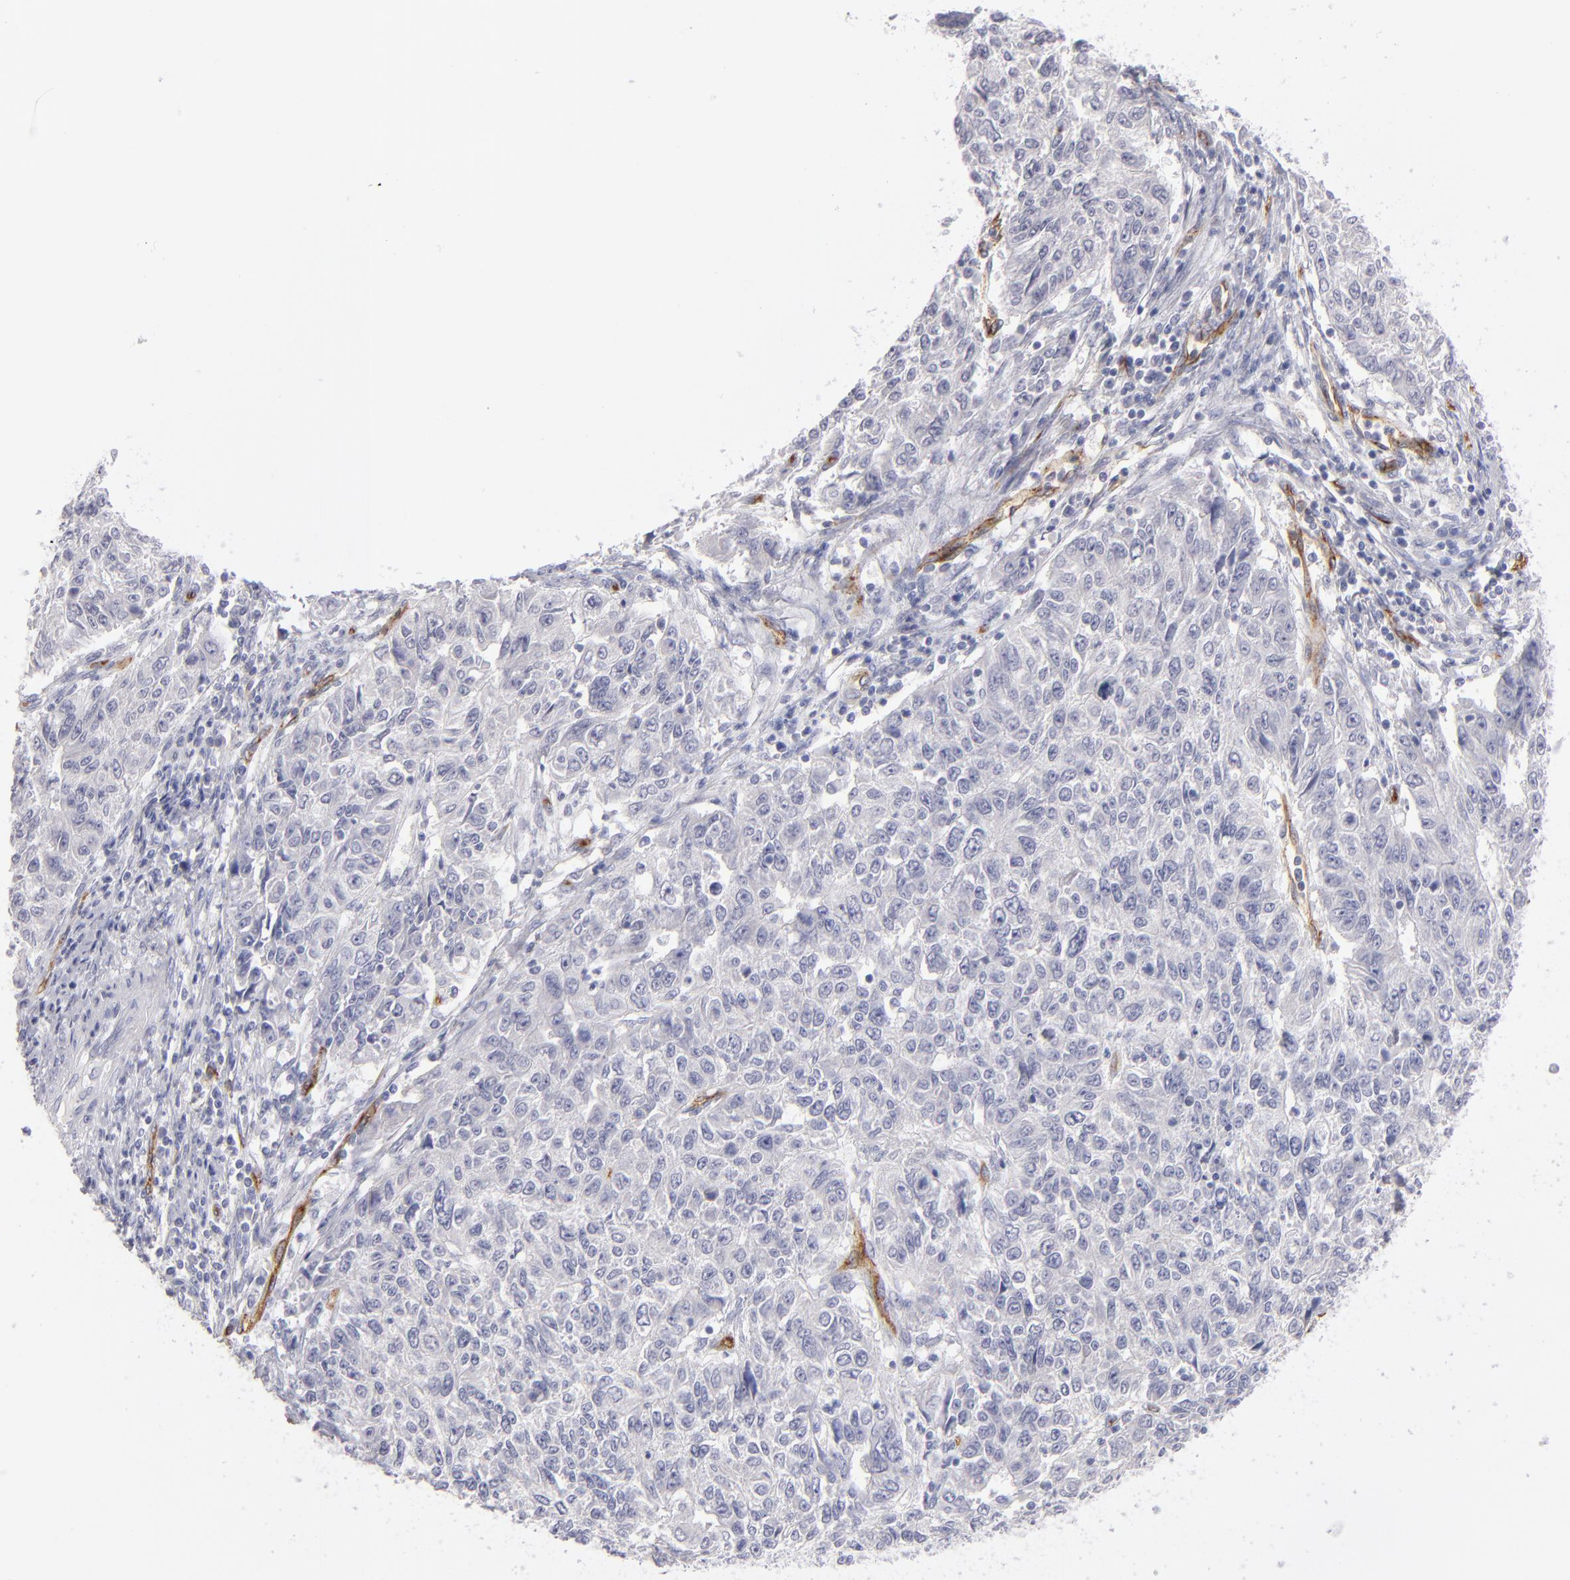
{"staining": {"intensity": "negative", "quantity": "none", "location": "none"}, "tissue": "endometrial cancer", "cell_type": "Tumor cells", "image_type": "cancer", "snomed": [{"axis": "morphology", "description": "Adenocarcinoma, NOS"}, {"axis": "topography", "description": "Endometrium"}], "caption": "There is no significant expression in tumor cells of endometrial cancer. The staining is performed using DAB brown chromogen with nuclei counter-stained in using hematoxylin.", "gene": "PLVAP", "patient": {"sex": "female", "age": 42}}